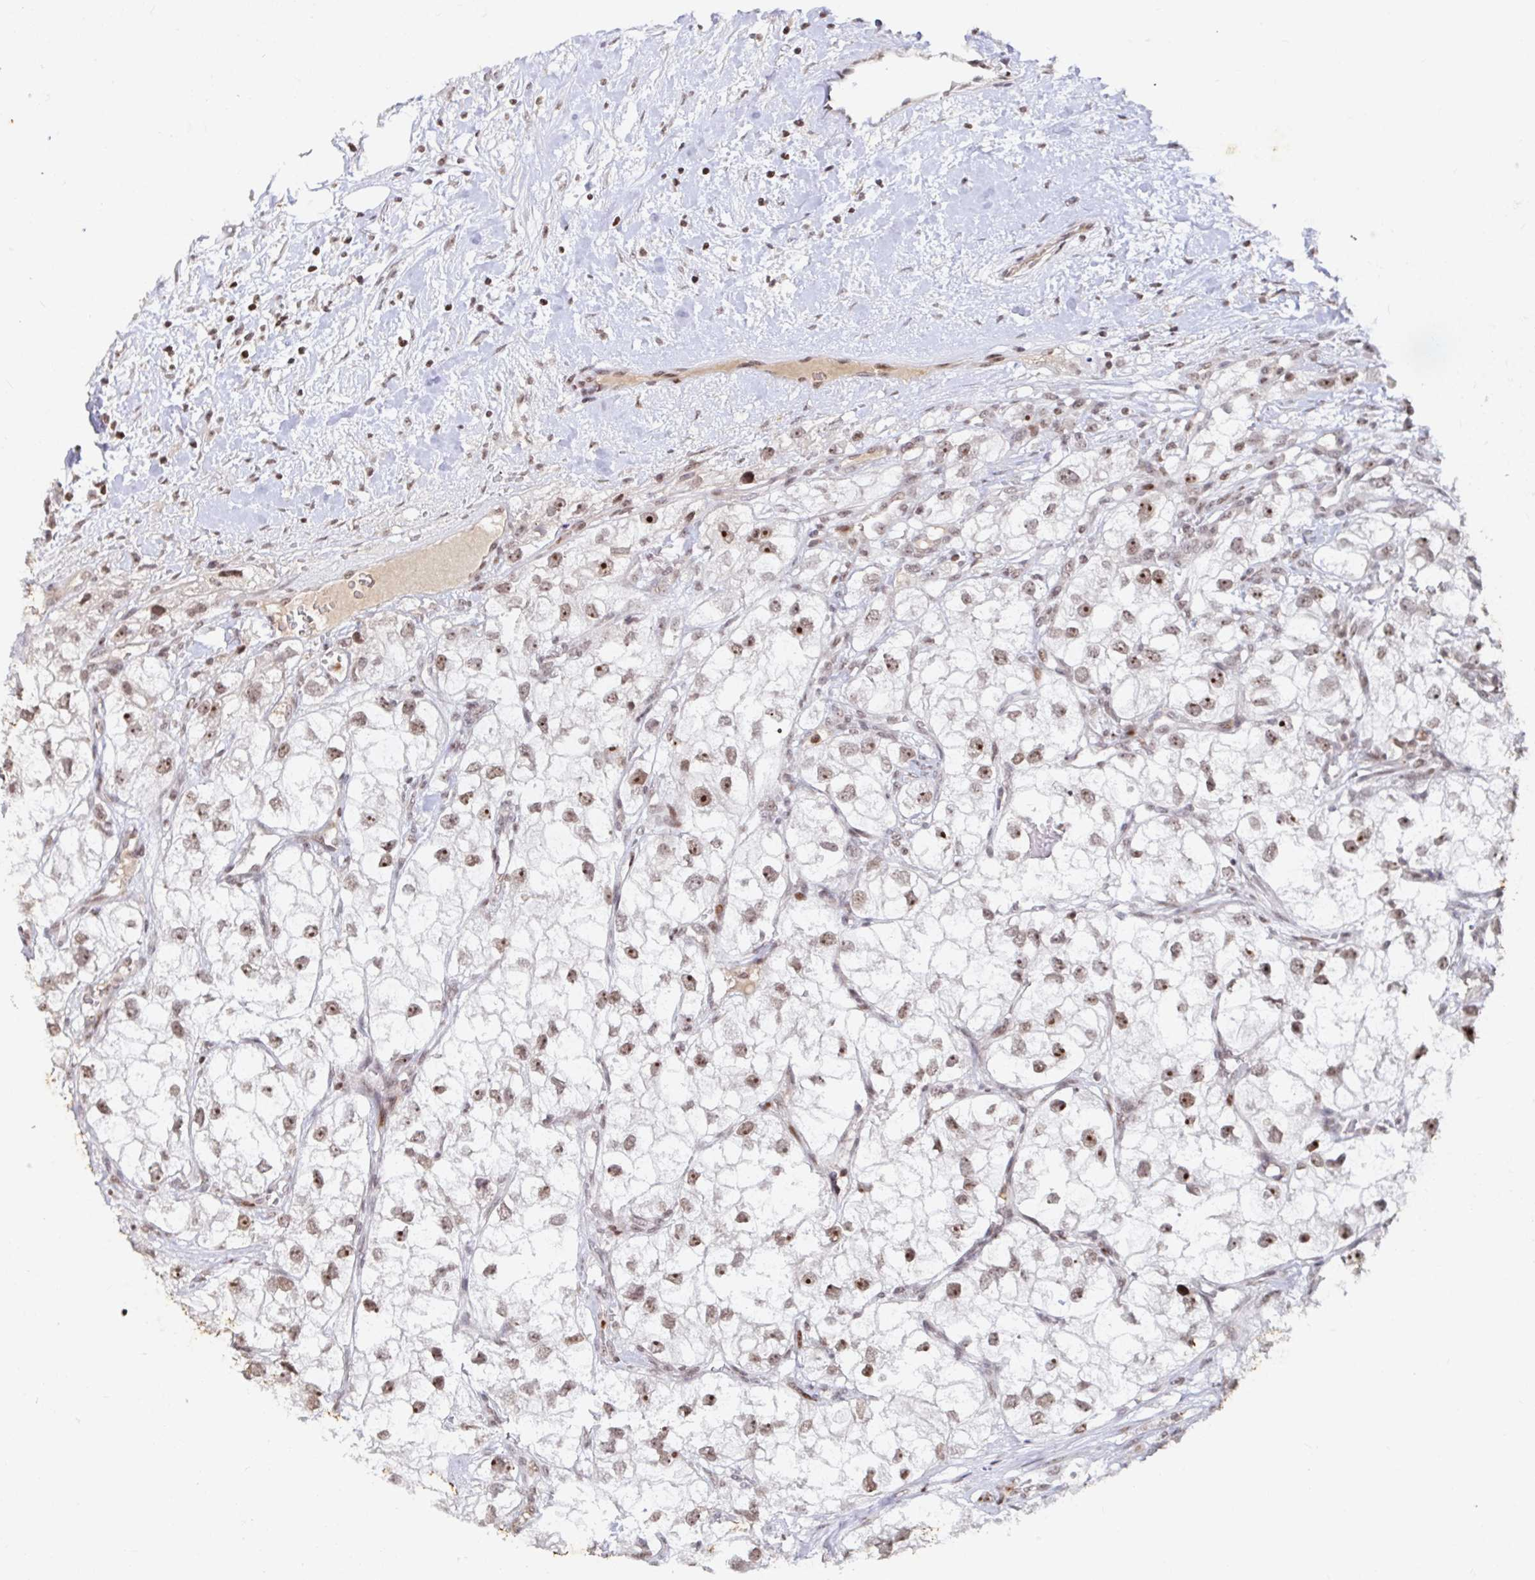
{"staining": {"intensity": "moderate", "quantity": ">75%", "location": "nuclear"}, "tissue": "renal cancer", "cell_type": "Tumor cells", "image_type": "cancer", "snomed": [{"axis": "morphology", "description": "Adenocarcinoma, NOS"}, {"axis": "topography", "description": "Kidney"}], "caption": "Renal cancer was stained to show a protein in brown. There is medium levels of moderate nuclear expression in approximately >75% of tumor cells.", "gene": "C19orf53", "patient": {"sex": "male", "age": 59}}